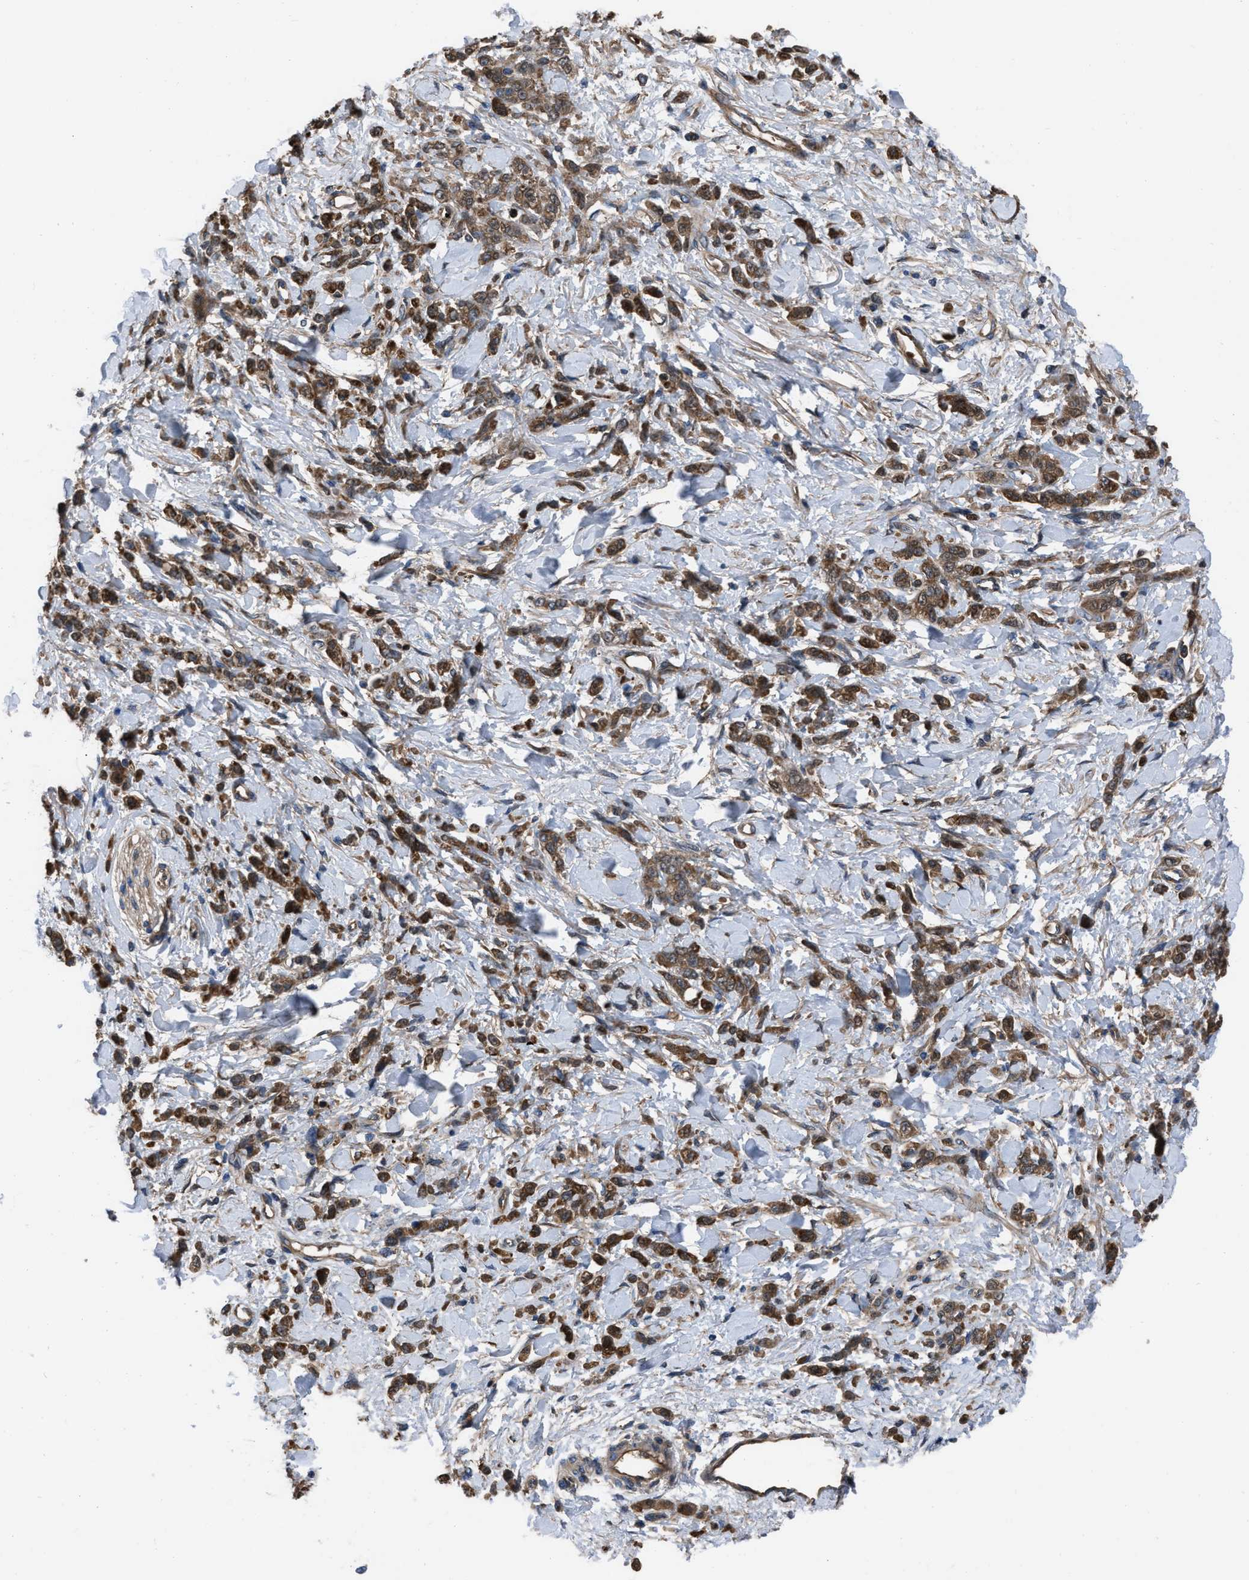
{"staining": {"intensity": "moderate", "quantity": ">75%", "location": "cytoplasmic/membranous"}, "tissue": "stomach cancer", "cell_type": "Tumor cells", "image_type": "cancer", "snomed": [{"axis": "morphology", "description": "Normal tissue, NOS"}, {"axis": "morphology", "description": "Adenocarcinoma, NOS"}, {"axis": "topography", "description": "Stomach"}], "caption": "A brown stain shows moderate cytoplasmic/membranous staining of a protein in human stomach cancer (adenocarcinoma) tumor cells.", "gene": "TRIOBP", "patient": {"sex": "male", "age": 82}}